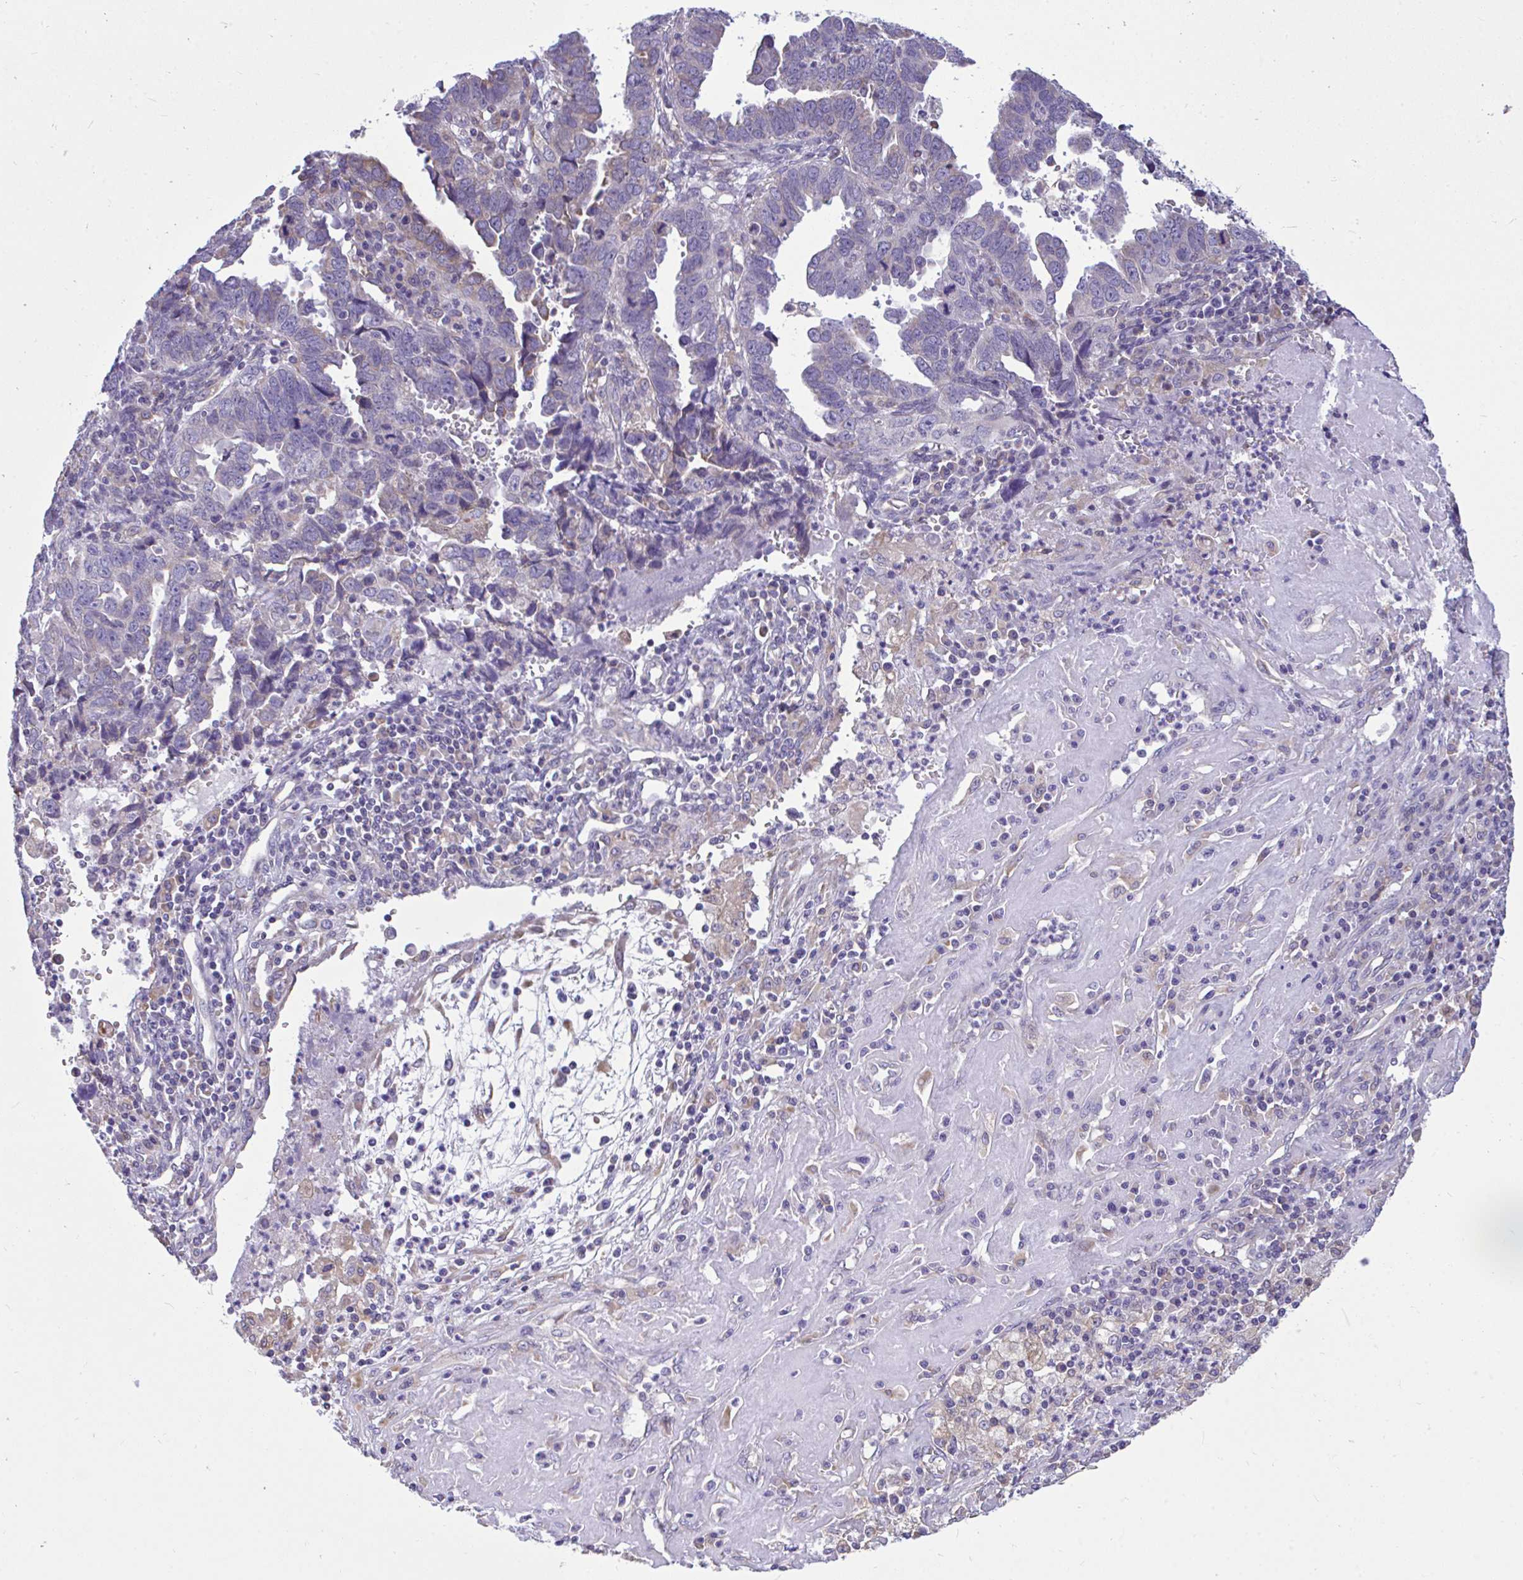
{"staining": {"intensity": "weak", "quantity": "<25%", "location": "cytoplasmic/membranous"}, "tissue": "endometrial cancer", "cell_type": "Tumor cells", "image_type": "cancer", "snomed": [{"axis": "morphology", "description": "Adenocarcinoma, NOS"}, {"axis": "topography", "description": "Uterus"}], "caption": "Immunohistochemistry (IHC) of endometrial adenocarcinoma displays no positivity in tumor cells.", "gene": "PIGK", "patient": {"sex": "female", "age": 62}}